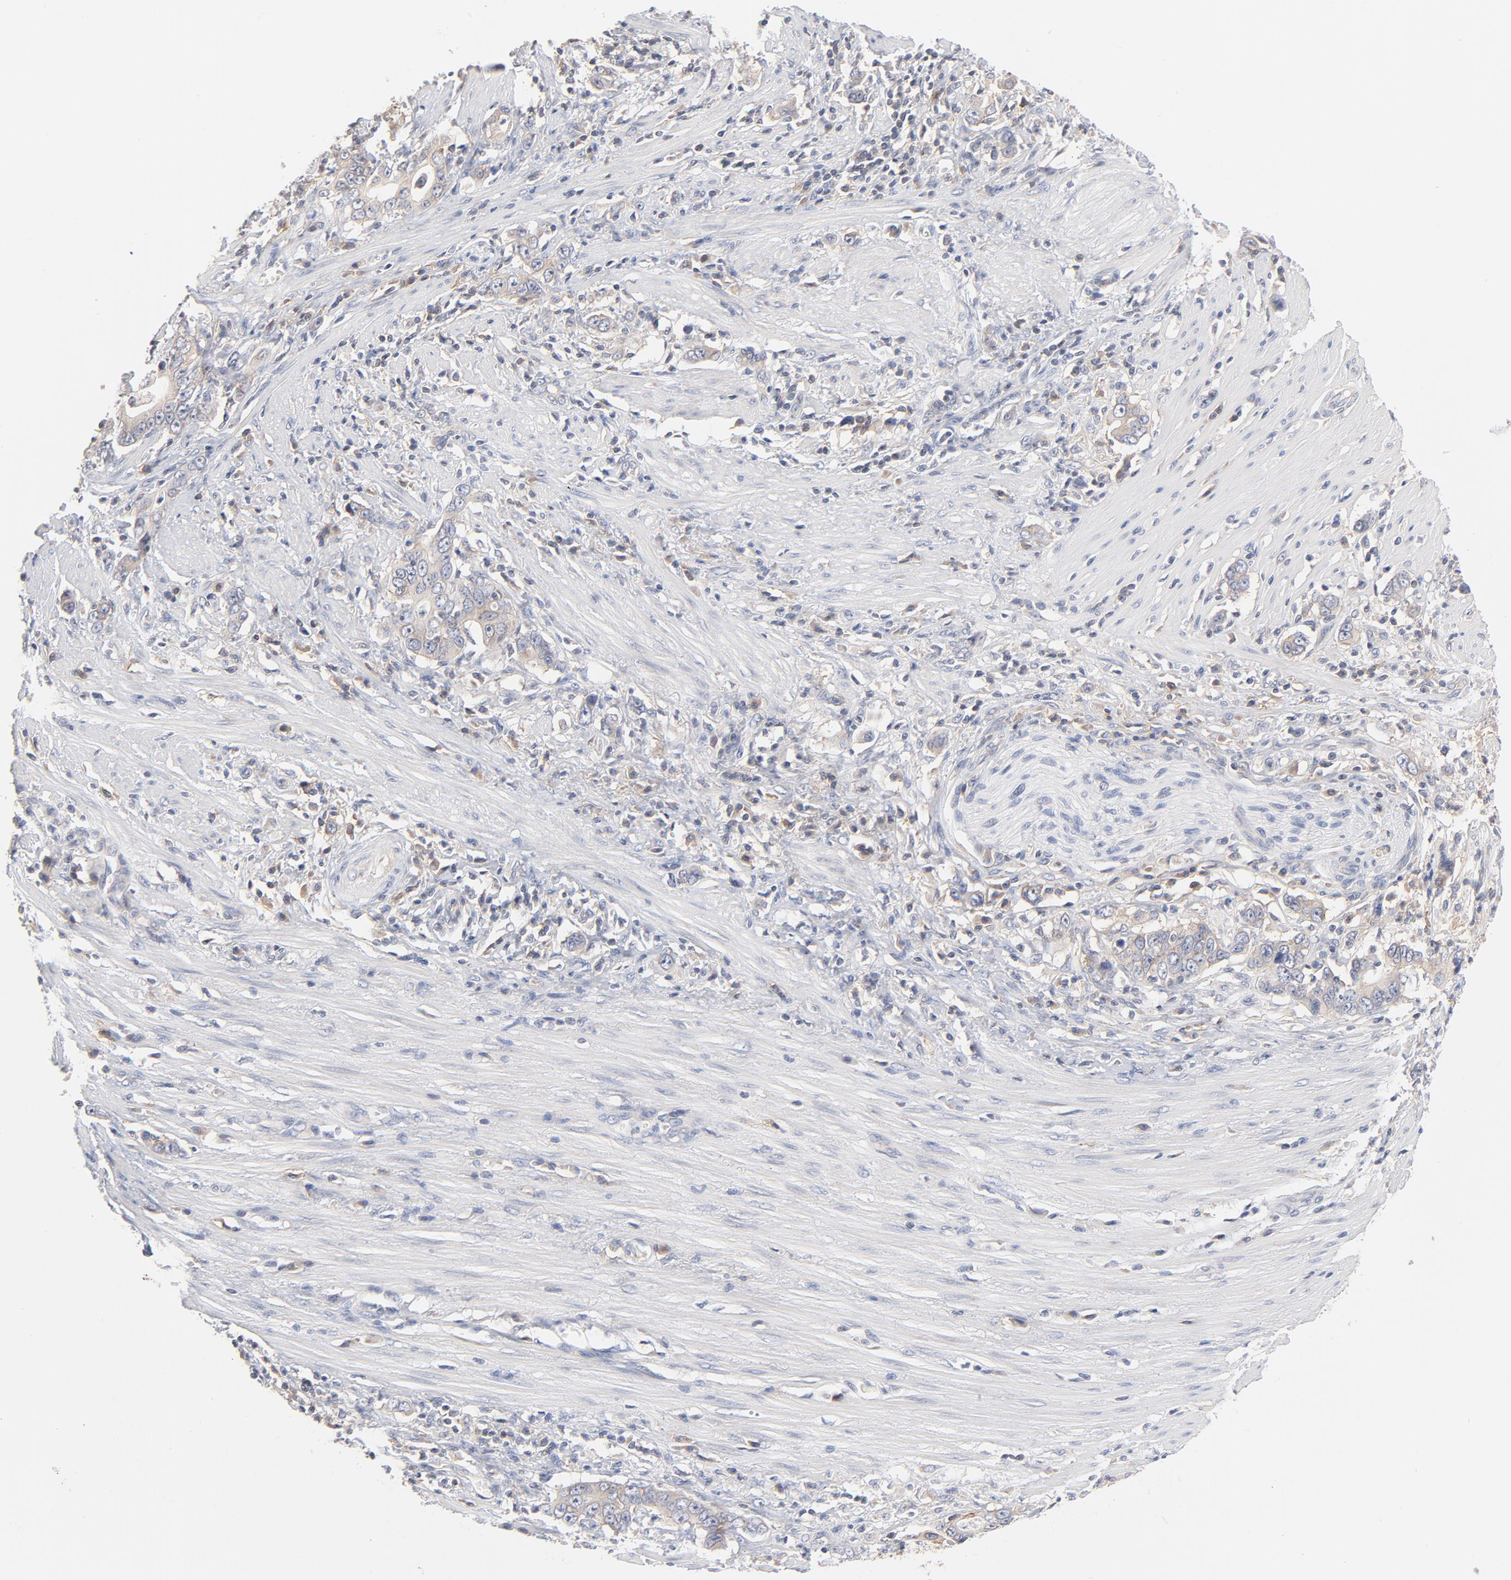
{"staining": {"intensity": "weak", "quantity": "25%-75%", "location": "cytoplasmic/membranous"}, "tissue": "stomach cancer", "cell_type": "Tumor cells", "image_type": "cancer", "snomed": [{"axis": "morphology", "description": "Adenocarcinoma, NOS"}, {"axis": "topography", "description": "Stomach, lower"}], "caption": "Immunohistochemistry image of neoplastic tissue: stomach cancer stained using immunohistochemistry (IHC) displays low levels of weak protein expression localized specifically in the cytoplasmic/membranous of tumor cells, appearing as a cytoplasmic/membranous brown color.", "gene": "SETD3", "patient": {"sex": "female", "age": 72}}